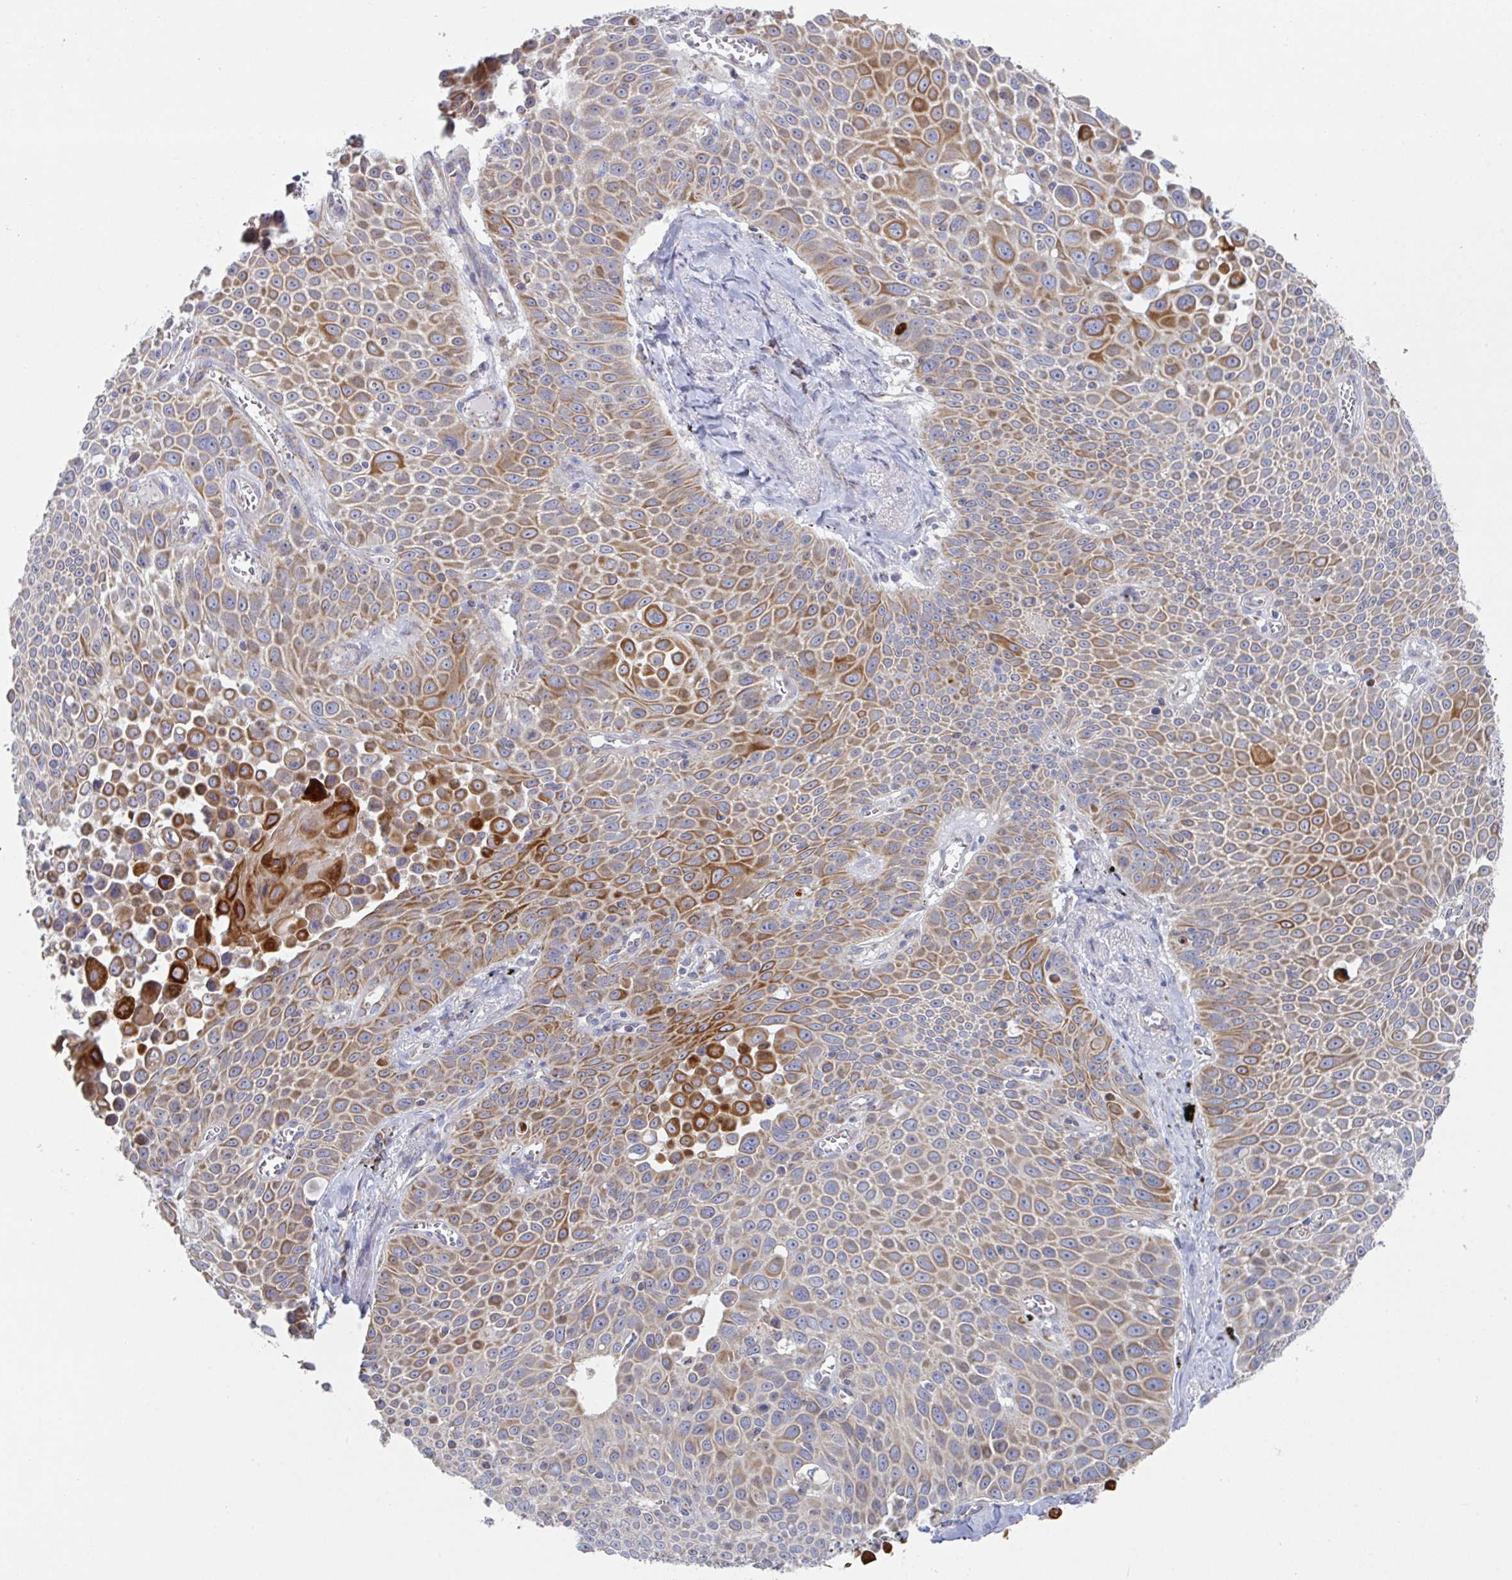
{"staining": {"intensity": "moderate", "quantity": ">75%", "location": "cytoplasmic/membranous"}, "tissue": "lung cancer", "cell_type": "Tumor cells", "image_type": "cancer", "snomed": [{"axis": "morphology", "description": "Squamous cell carcinoma, NOS"}, {"axis": "morphology", "description": "Squamous cell carcinoma, metastatic, NOS"}, {"axis": "topography", "description": "Lymph node"}, {"axis": "topography", "description": "Lung"}], "caption": "Human squamous cell carcinoma (lung) stained with a protein marker displays moderate staining in tumor cells.", "gene": "NDUFA7", "patient": {"sex": "female", "age": 62}}